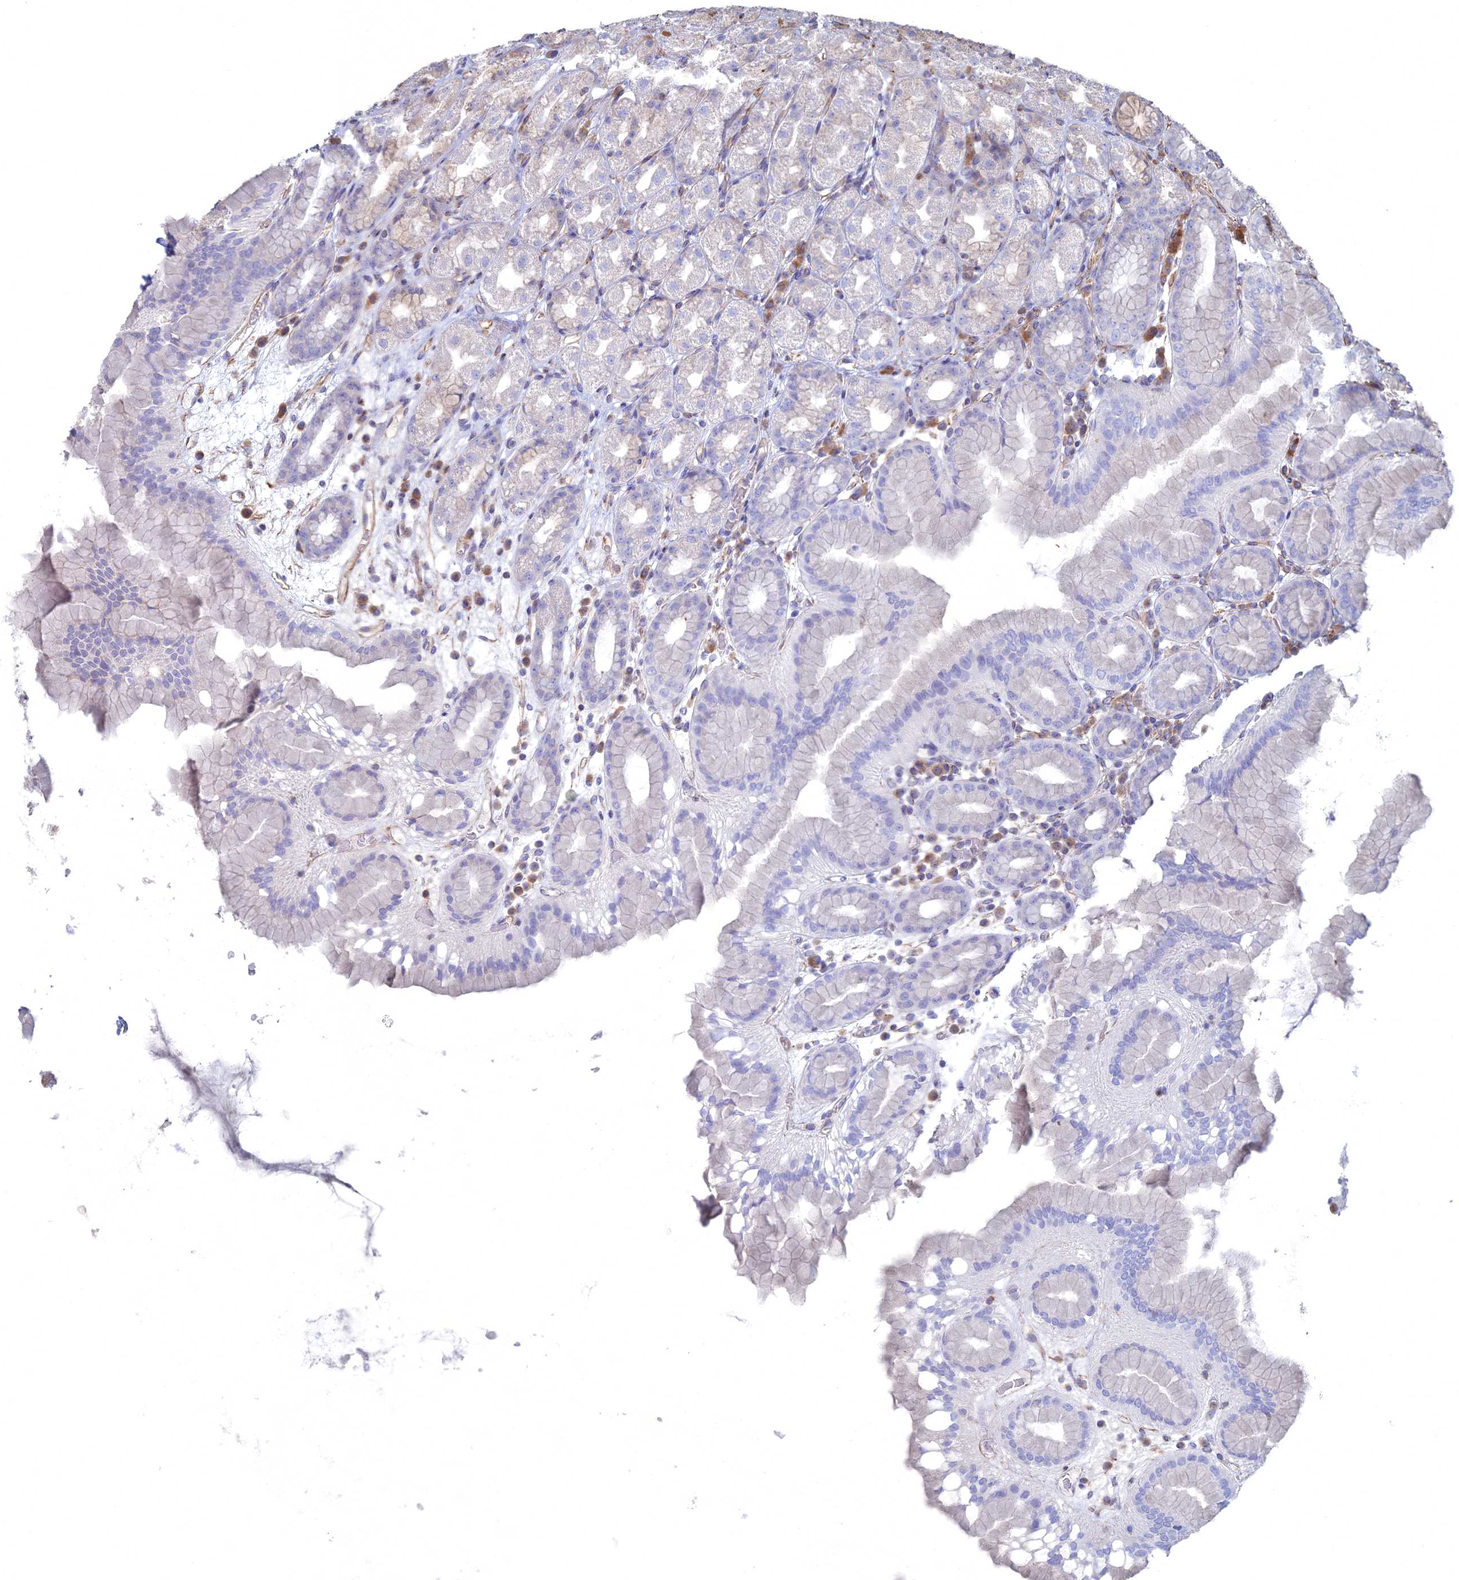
{"staining": {"intensity": "negative", "quantity": "none", "location": "none"}, "tissue": "stomach", "cell_type": "Glandular cells", "image_type": "normal", "snomed": [{"axis": "morphology", "description": "Normal tissue, NOS"}, {"axis": "topography", "description": "Stomach, upper"}], "caption": "Immunohistochemistry photomicrograph of normal stomach: stomach stained with DAB shows no significant protein expression in glandular cells. (DAB (3,3'-diaminobenzidine) immunohistochemistry visualized using brightfield microscopy, high magnification).", "gene": "CLVS2", "patient": {"sex": "male", "age": 68}}